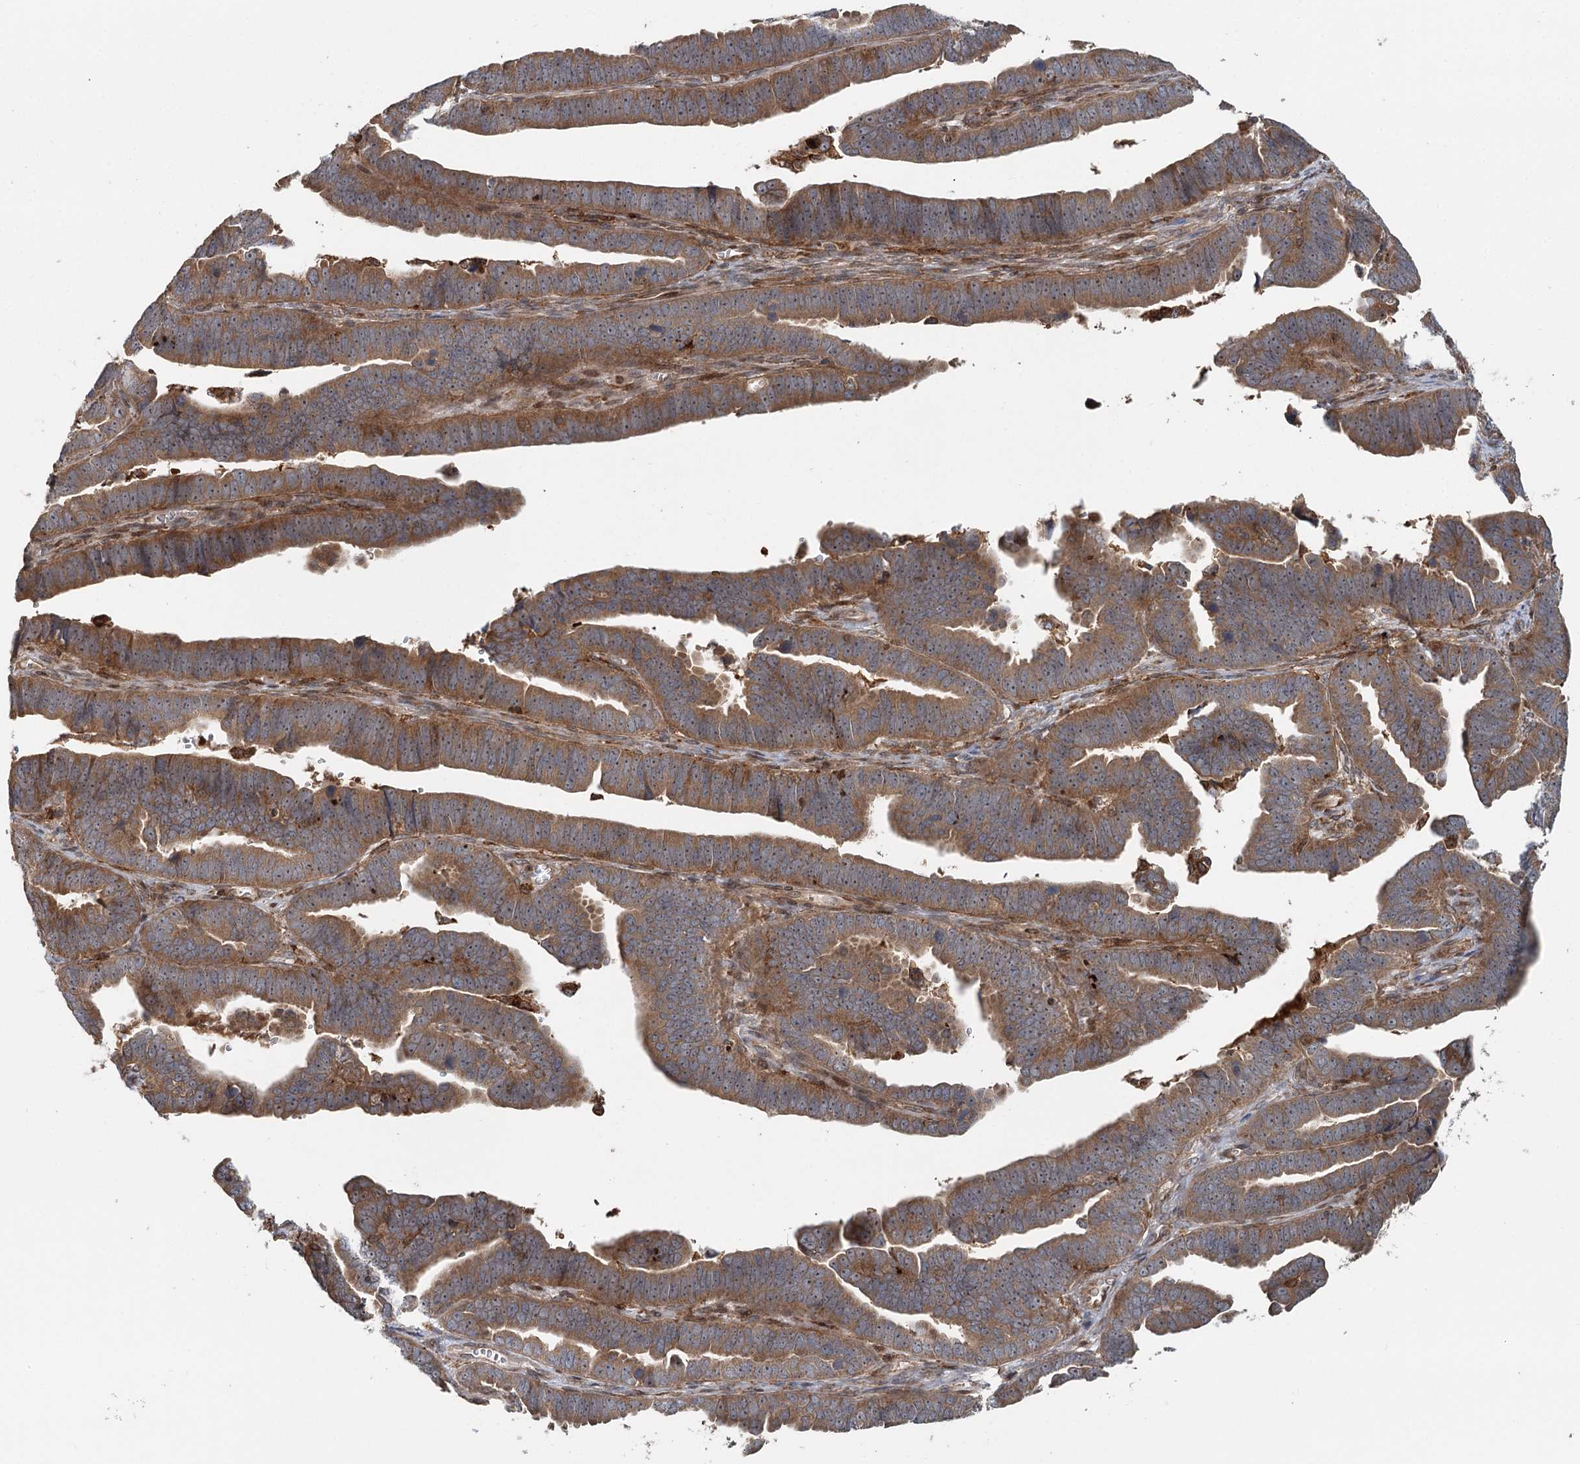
{"staining": {"intensity": "moderate", "quantity": ">75%", "location": "cytoplasmic/membranous"}, "tissue": "endometrial cancer", "cell_type": "Tumor cells", "image_type": "cancer", "snomed": [{"axis": "morphology", "description": "Adenocarcinoma, NOS"}, {"axis": "topography", "description": "Endometrium"}], "caption": "IHC image of human endometrial adenocarcinoma stained for a protein (brown), which exhibits medium levels of moderate cytoplasmic/membranous positivity in approximately >75% of tumor cells.", "gene": "RNF111", "patient": {"sex": "female", "age": 75}}